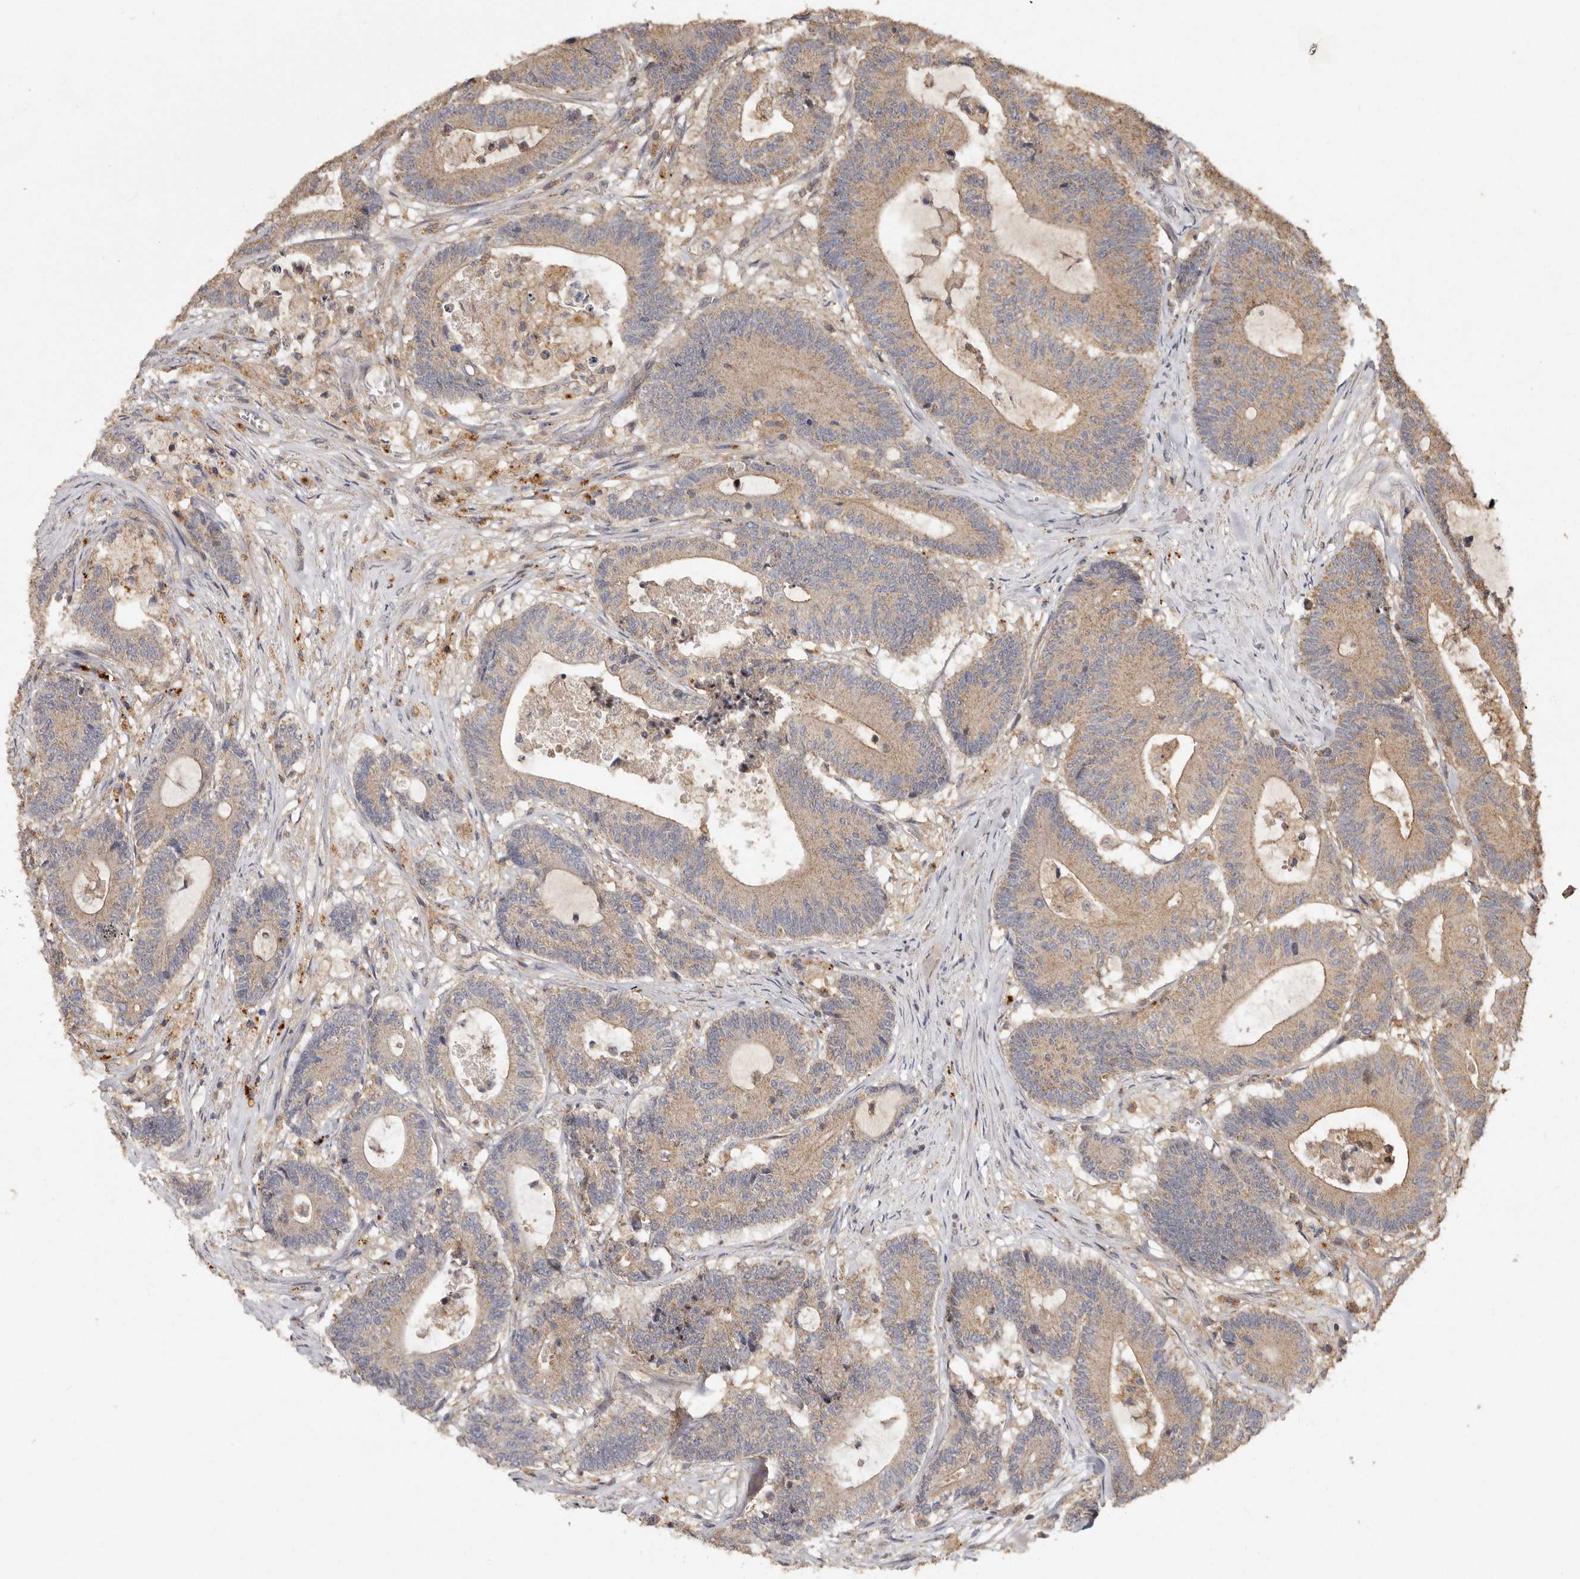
{"staining": {"intensity": "weak", "quantity": ">75%", "location": "cytoplasmic/membranous"}, "tissue": "colorectal cancer", "cell_type": "Tumor cells", "image_type": "cancer", "snomed": [{"axis": "morphology", "description": "Adenocarcinoma, NOS"}, {"axis": "topography", "description": "Colon"}], "caption": "The image displays immunohistochemical staining of adenocarcinoma (colorectal). There is weak cytoplasmic/membranous staining is seen in approximately >75% of tumor cells.", "gene": "RWDD1", "patient": {"sex": "female", "age": 84}}